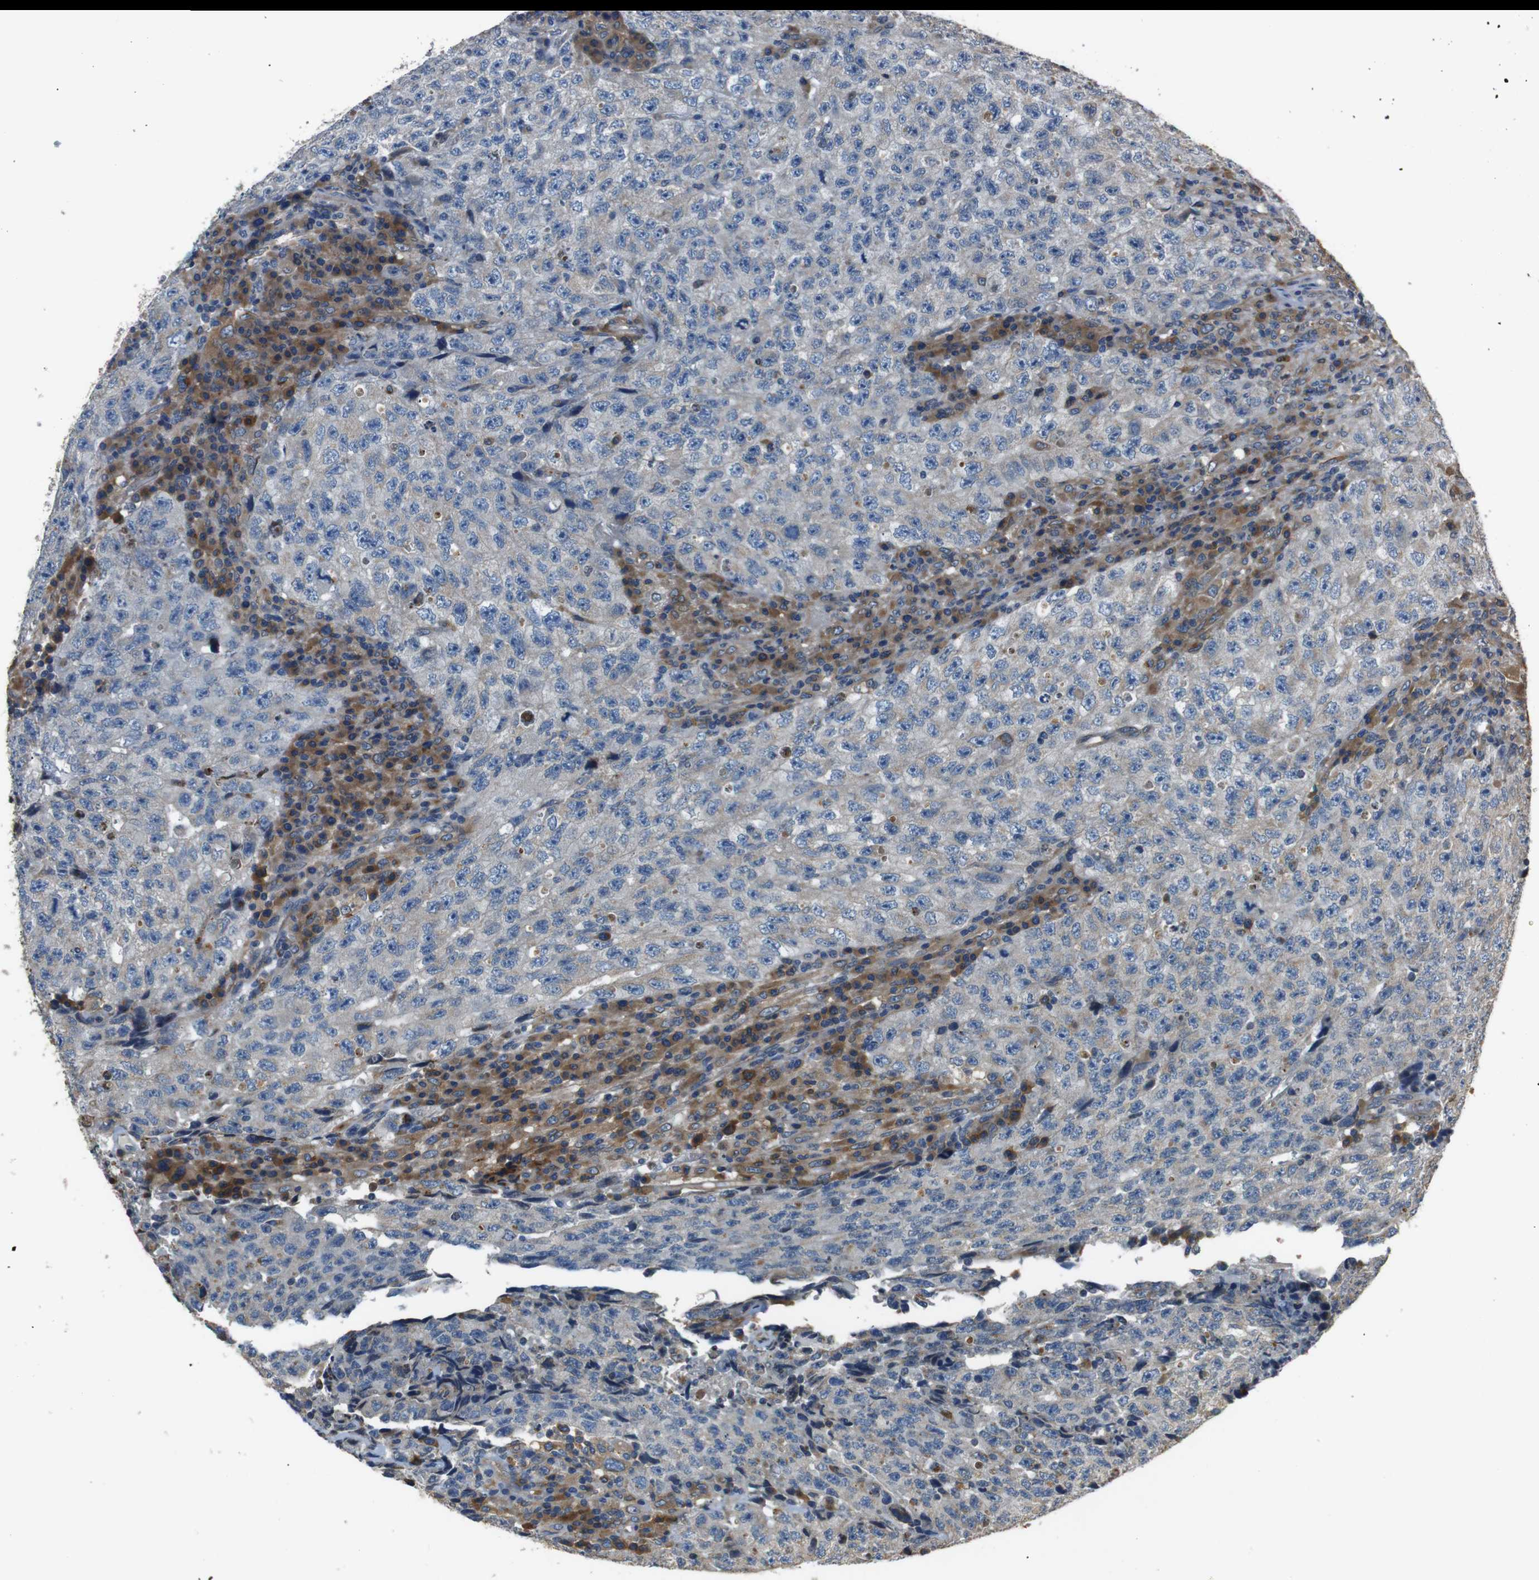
{"staining": {"intensity": "negative", "quantity": "none", "location": "none"}, "tissue": "testis cancer", "cell_type": "Tumor cells", "image_type": "cancer", "snomed": [{"axis": "morphology", "description": "Necrosis, NOS"}, {"axis": "morphology", "description": "Carcinoma, Embryonal, NOS"}, {"axis": "topography", "description": "Testis"}], "caption": "Immunohistochemical staining of testis cancer (embryonal carcinoma) shows no significant staining in tumor cells.", "gene": "TMED2", "patient": {"sex": "male", "age": 19}}